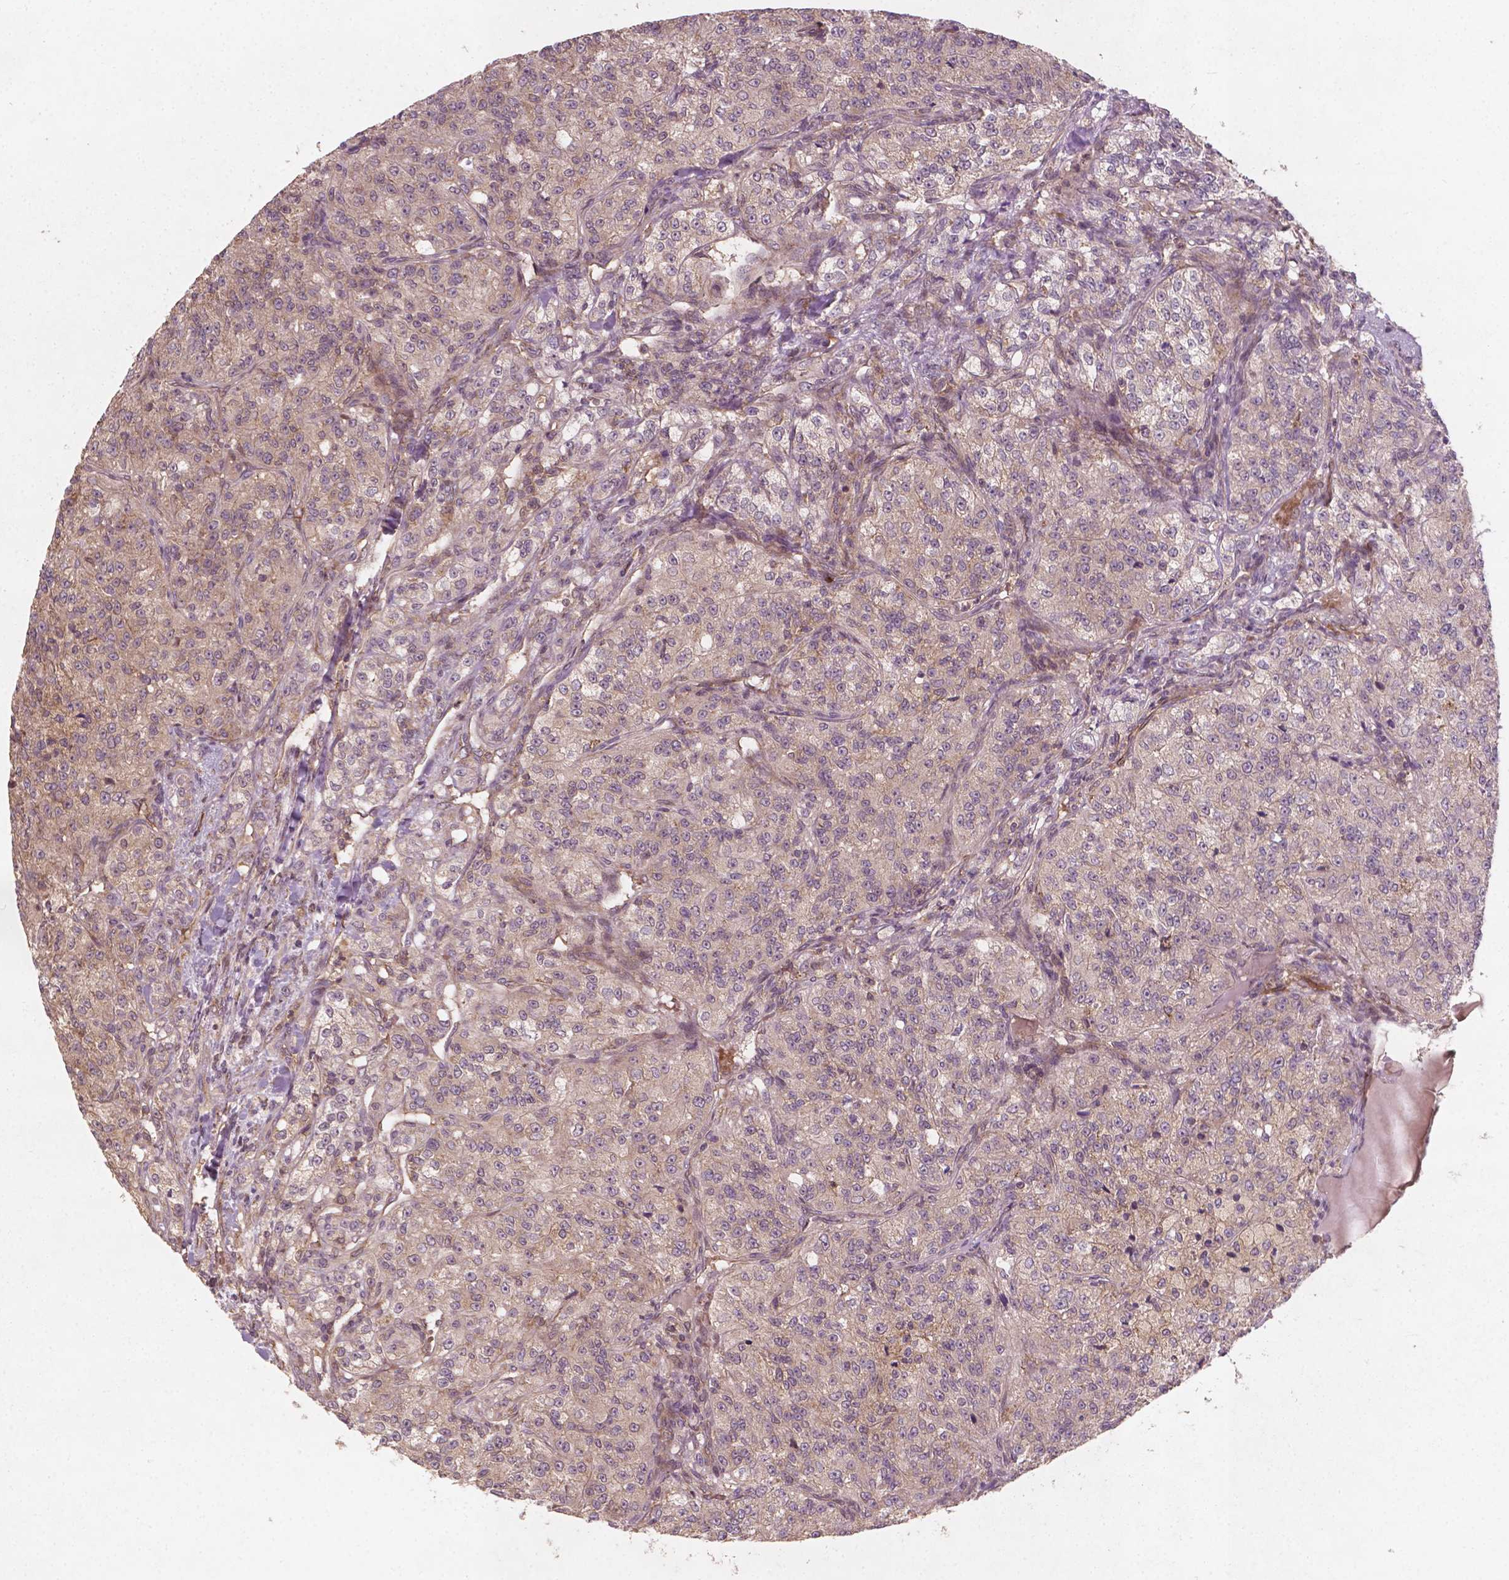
{"staining": {"intensity": "weak", "quantity": "<25%", "location": "cytoplasmic/membranous"}, "tissue": "renal cancer", "cell_type": "Tumor cells", "image_type": "cancer", "snomed": [{"axis": "morphology", "description": "Adenocarcinoma, NOS"}, {"axis": "topography", "description": "Kidney"}], "caption": "Tumor cells show no significant expression in adenocarcinoma (renal).", "gene": "CYFIP2", "patient": {"sex": "female", "age": 63}}